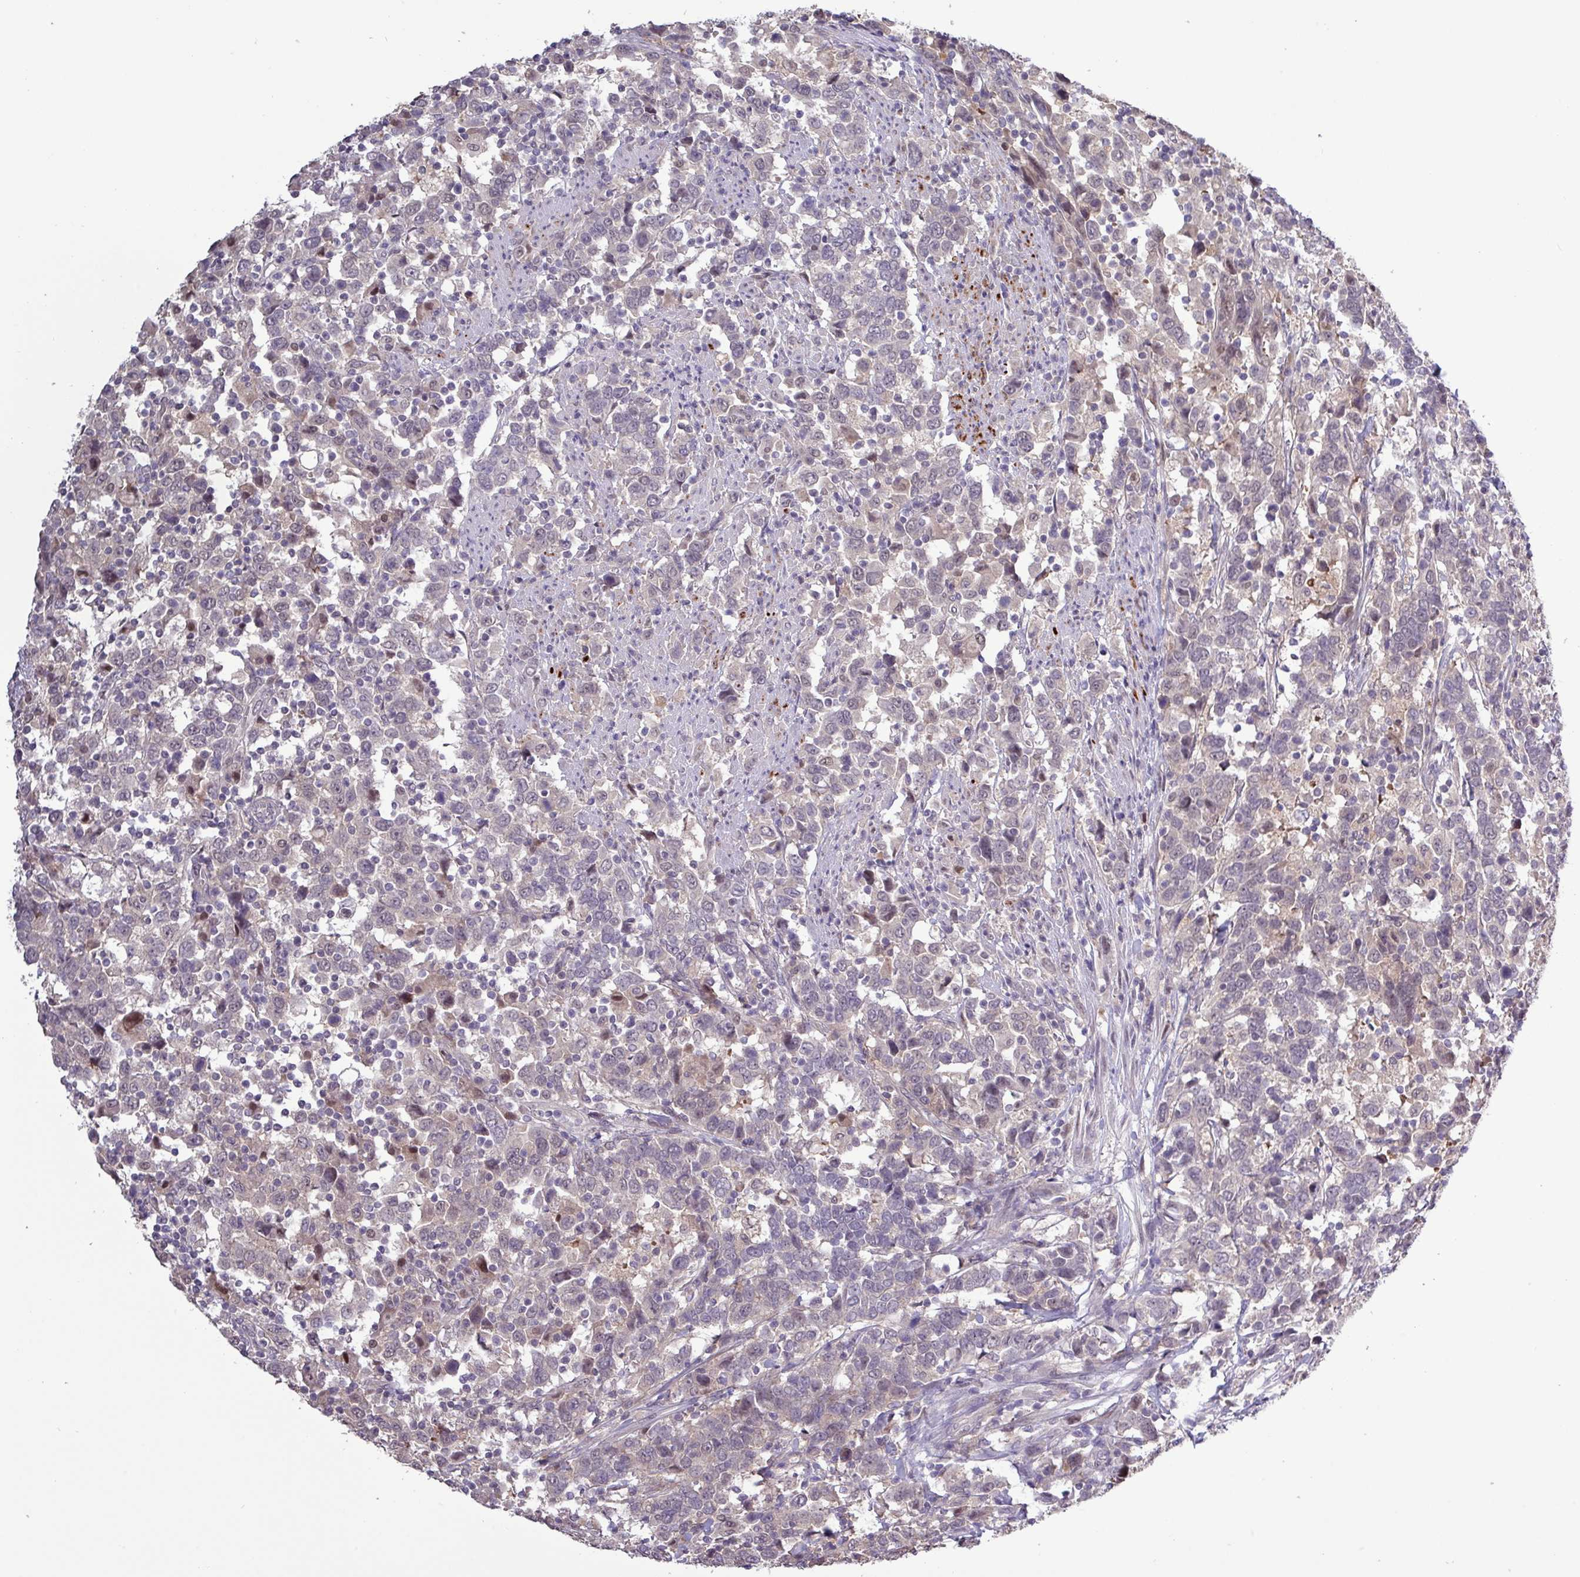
{"staining": {"intensity": "weak", "quantity": "<25%", "location": "cytoplasmic/membranous,nuclear"}, "tissue": "urothelial cancer", "cell_type": "Tumor cells", "image_type": "cancer", "snomed": [{"axis": "morphology", "description": "Urothelial carcinoma, High grade"}, {"axis": "topography", "description": "Urinary bladder"}], "caption": "Tumor cells are negative for brown protein staining in urothelial carcinoma (high-grade).", "gene": "RIPPLY1", "patient": {"sex": "male", "age": 61}}